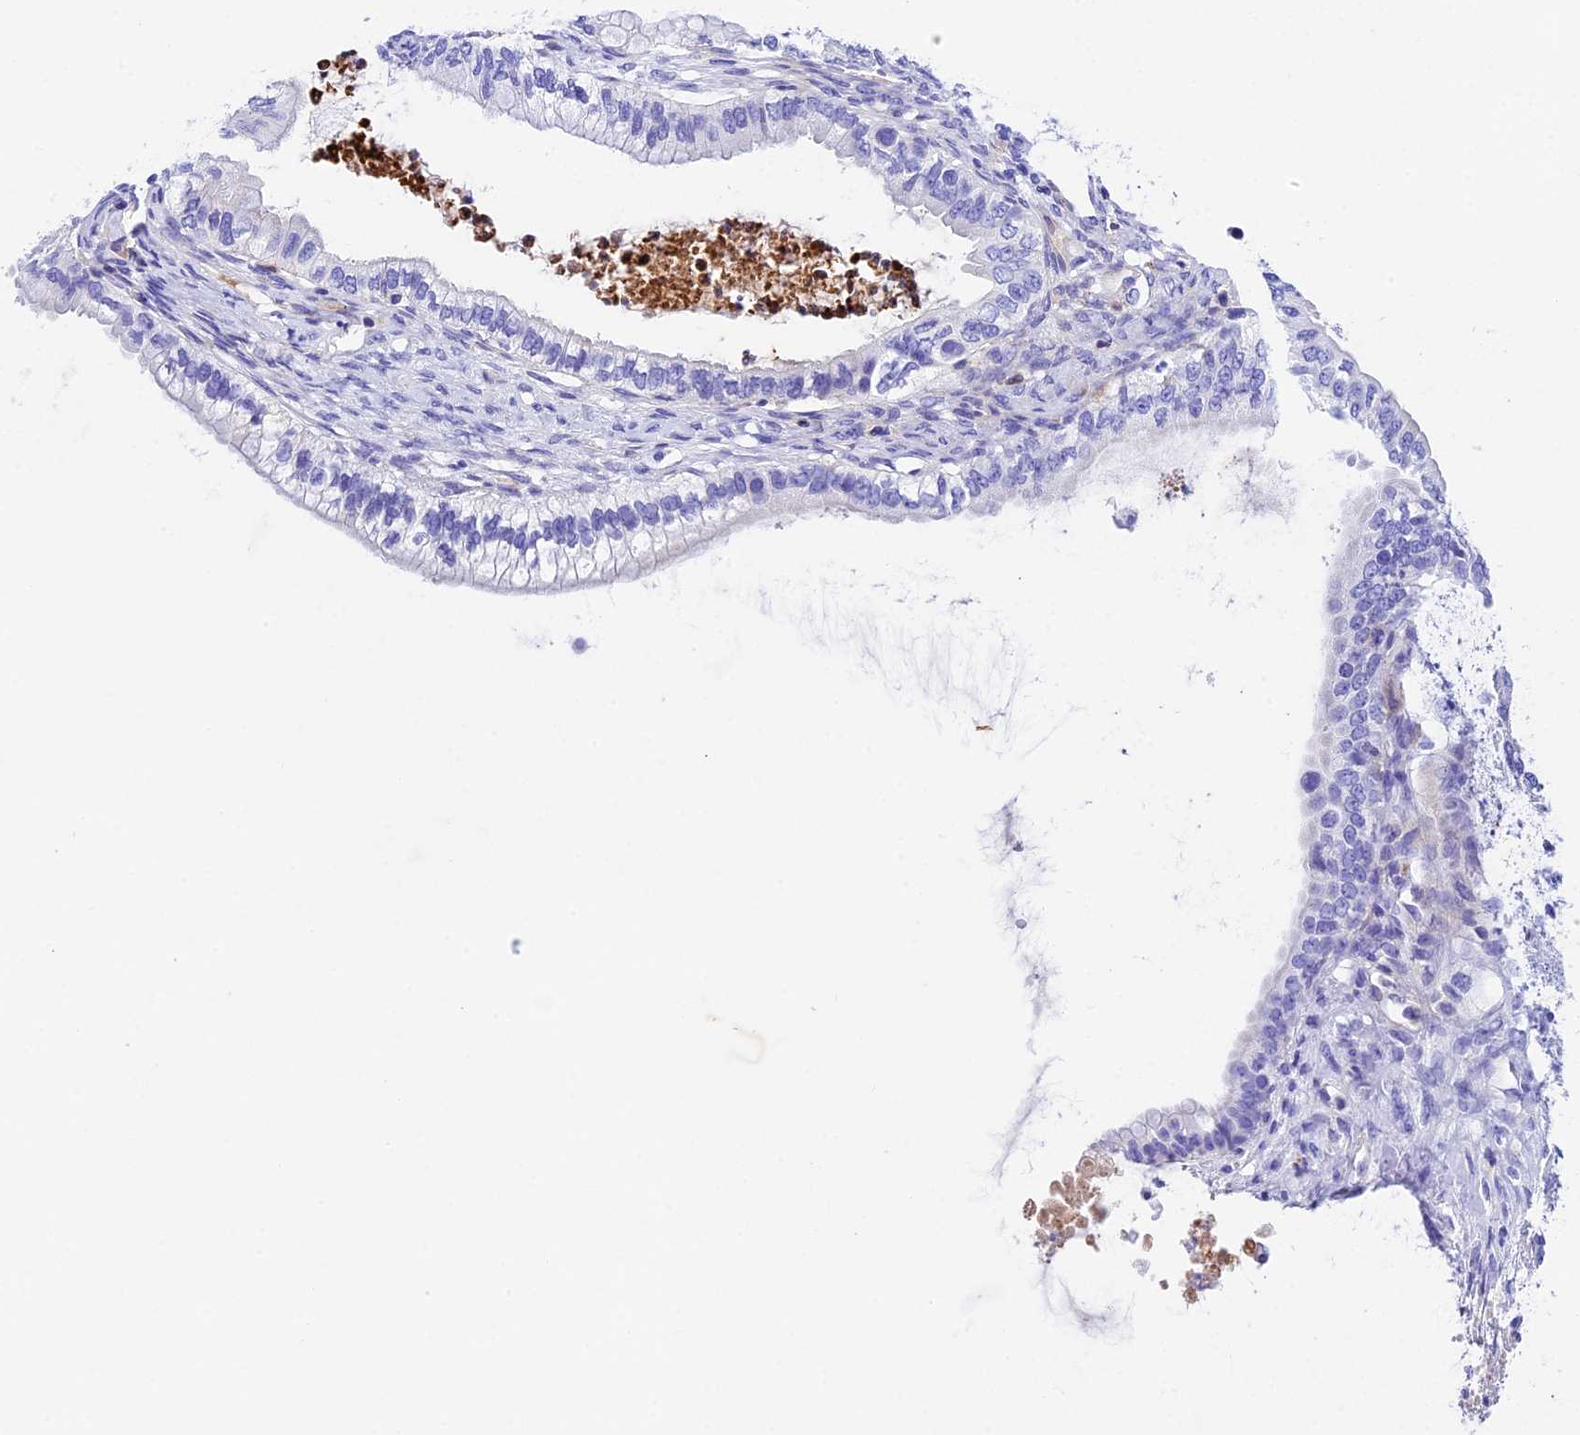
{"staining": {"intensity": "negative", "quantity": "none", "location": "none"}, "tissue": "ovarian cancer", "cell_type": "Tumor cells", "image_type": "cancer", "snomed": [{"axis": "morphology", "description": "Cystadenocarcinoma, mucinous, NOS"}, {"axis": "topography", "description": "Ovary"}], "caption": "Protein analysis of mucinous cystadenocarcinoma (ovarian) shows no significant staining in tumor cells.", "gene": "PSG11", "patient": {"sex": "female", "age": 80}}